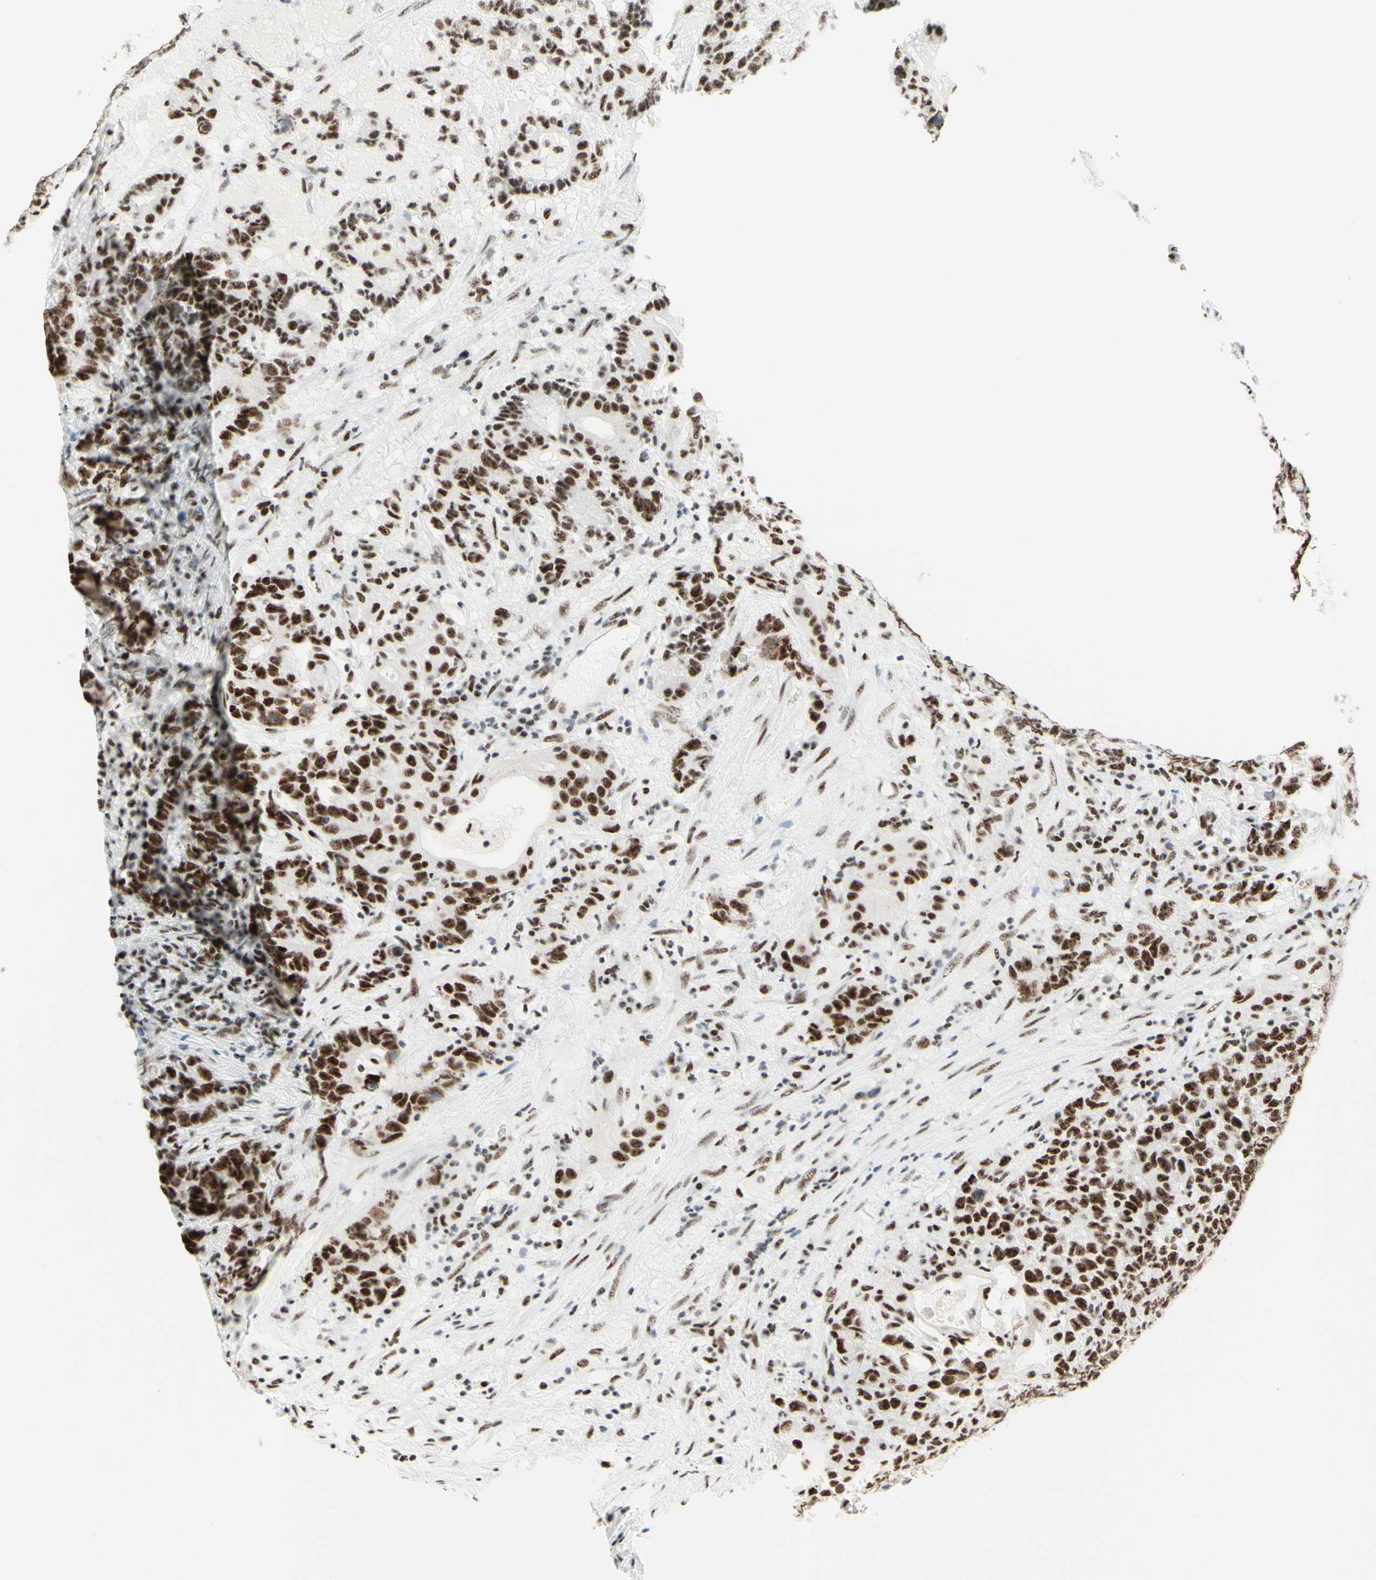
{"staining": {"intensity": "strong", "quantity": ">75%", "location": "nuclear"}, "tissue": "testis cancer", "cell_type": "Tumor cells", "image_type": "cancer", "snomed": [{"axis": "morphology", "description": "Carcinoma, Embryonal, NOS"}, {"axis": "topography", "description": "Testis"}], "caption": "Immunohistochemistry (IHC) micrograph of neoplastic tissue: human embryonal carcinoma (testis) stained using immunohistochemistry reveals high levels of strong protein expression localized specifically in the nuclear of tumor cells, appearing as a nuclear brown color.", "gene": "WTAP", "patient": {"sex": "male", "age": 26}}